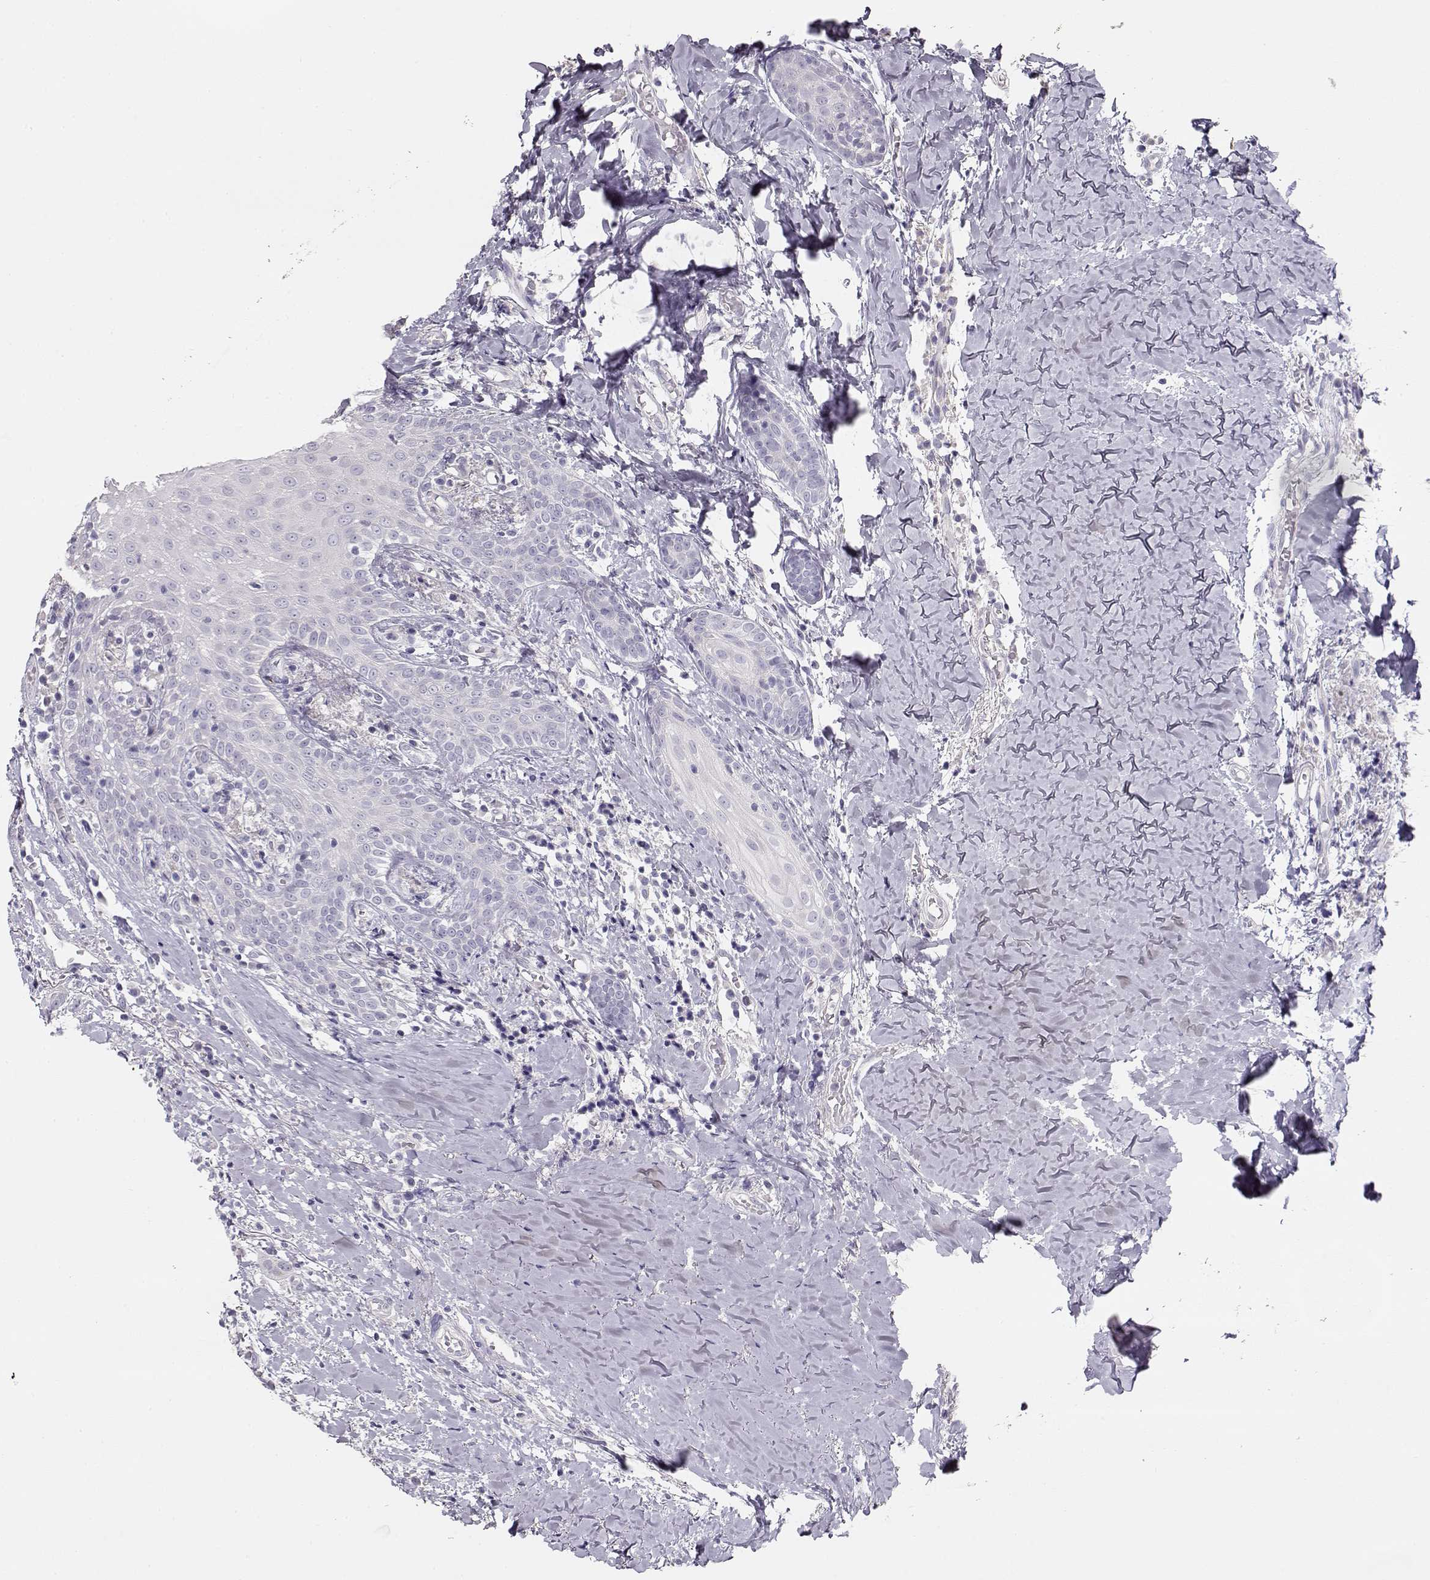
{"staining": {"intensity": "negative", "quantity": "none", "location": "none"}, "tissue": "head and neck cancer", "cell_type": "Tumor cells", "image_type": "cancer", "snomed": [{"axis": "morphology", "description": "Normal tissue, NOS"}, {"axis": "morphology", "description": "Squamous cell carcinoma, NOS"}, {"axis": "topography", "description": "Oral tissue"}, {"axis": "topography", "description": "Salivary gland"}, {"axis": "topography", "description": "Head-Neck"}], "caption": "Immunohistochemistry (IHC) photomicrograph of human head and neck cancer (squamous cell carcinoma) stained for a protein (brown), which shows no staining in tumor cells.", "gene": "GLIPR1L2", "patient": {"sex": "female", "age": 62}}